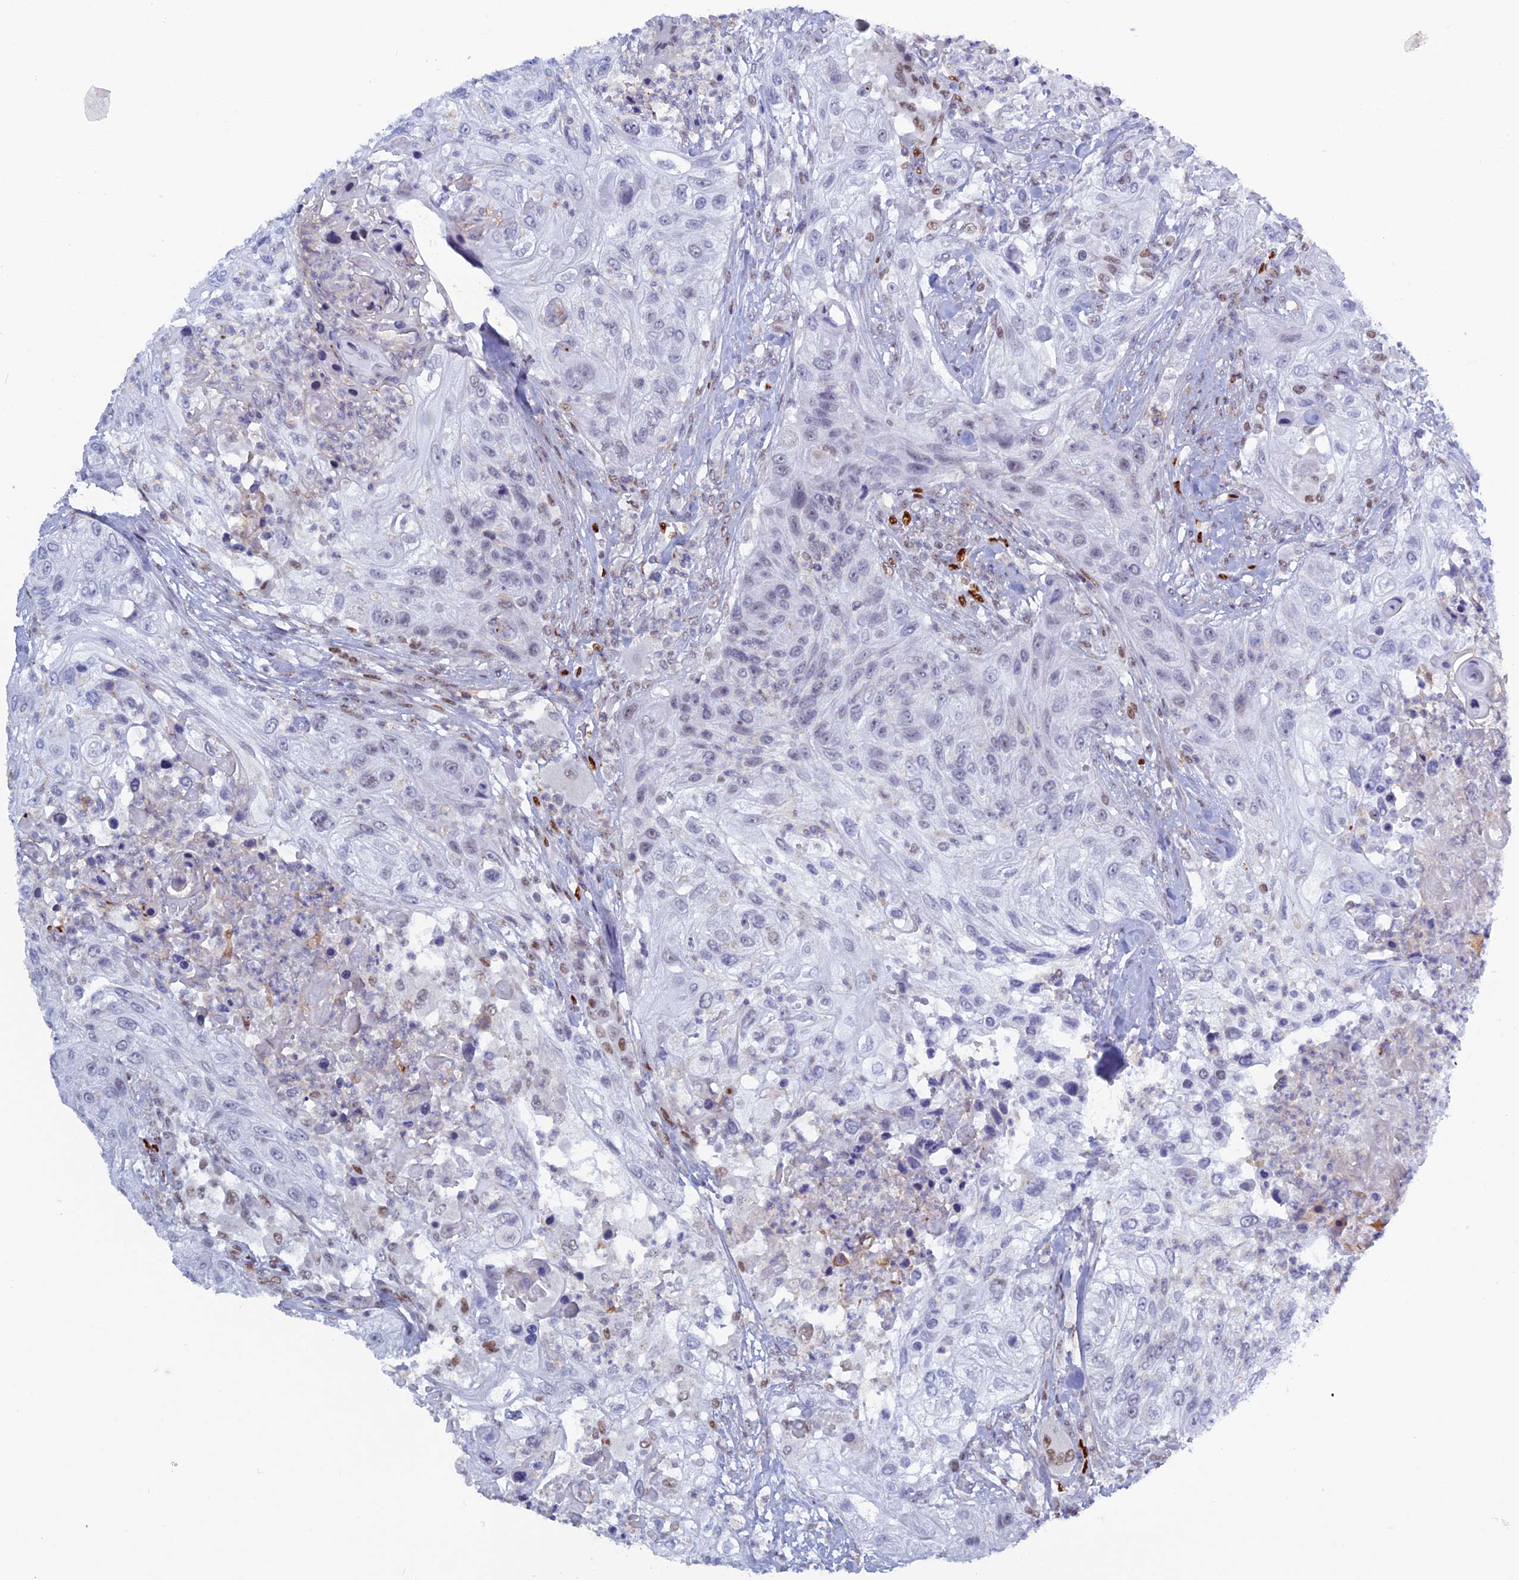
{"staining": {"intensity": "negative", "quantity": "none", "location": "none"}, "tissue": "urothelial cancer", "cell_type": "Tumor cells", "image_type": "cancer", "snomed": [{"axis": "morphology", "description": "Urothelial carcinoma, High grade"}, {"axis": "topography", "description": "Urinary bladder"}], "caption": "This micrograph is of high-grade urothelial carcinoma stained with immunohistochemistry (IHC) to label a protein in brown with the nuclei are counter-stained blue. There is no staining in tumor cells. Nuclei are stained in blue.", "gene": "NOL4L", "patient": {"sex": "female", "age": 60}}